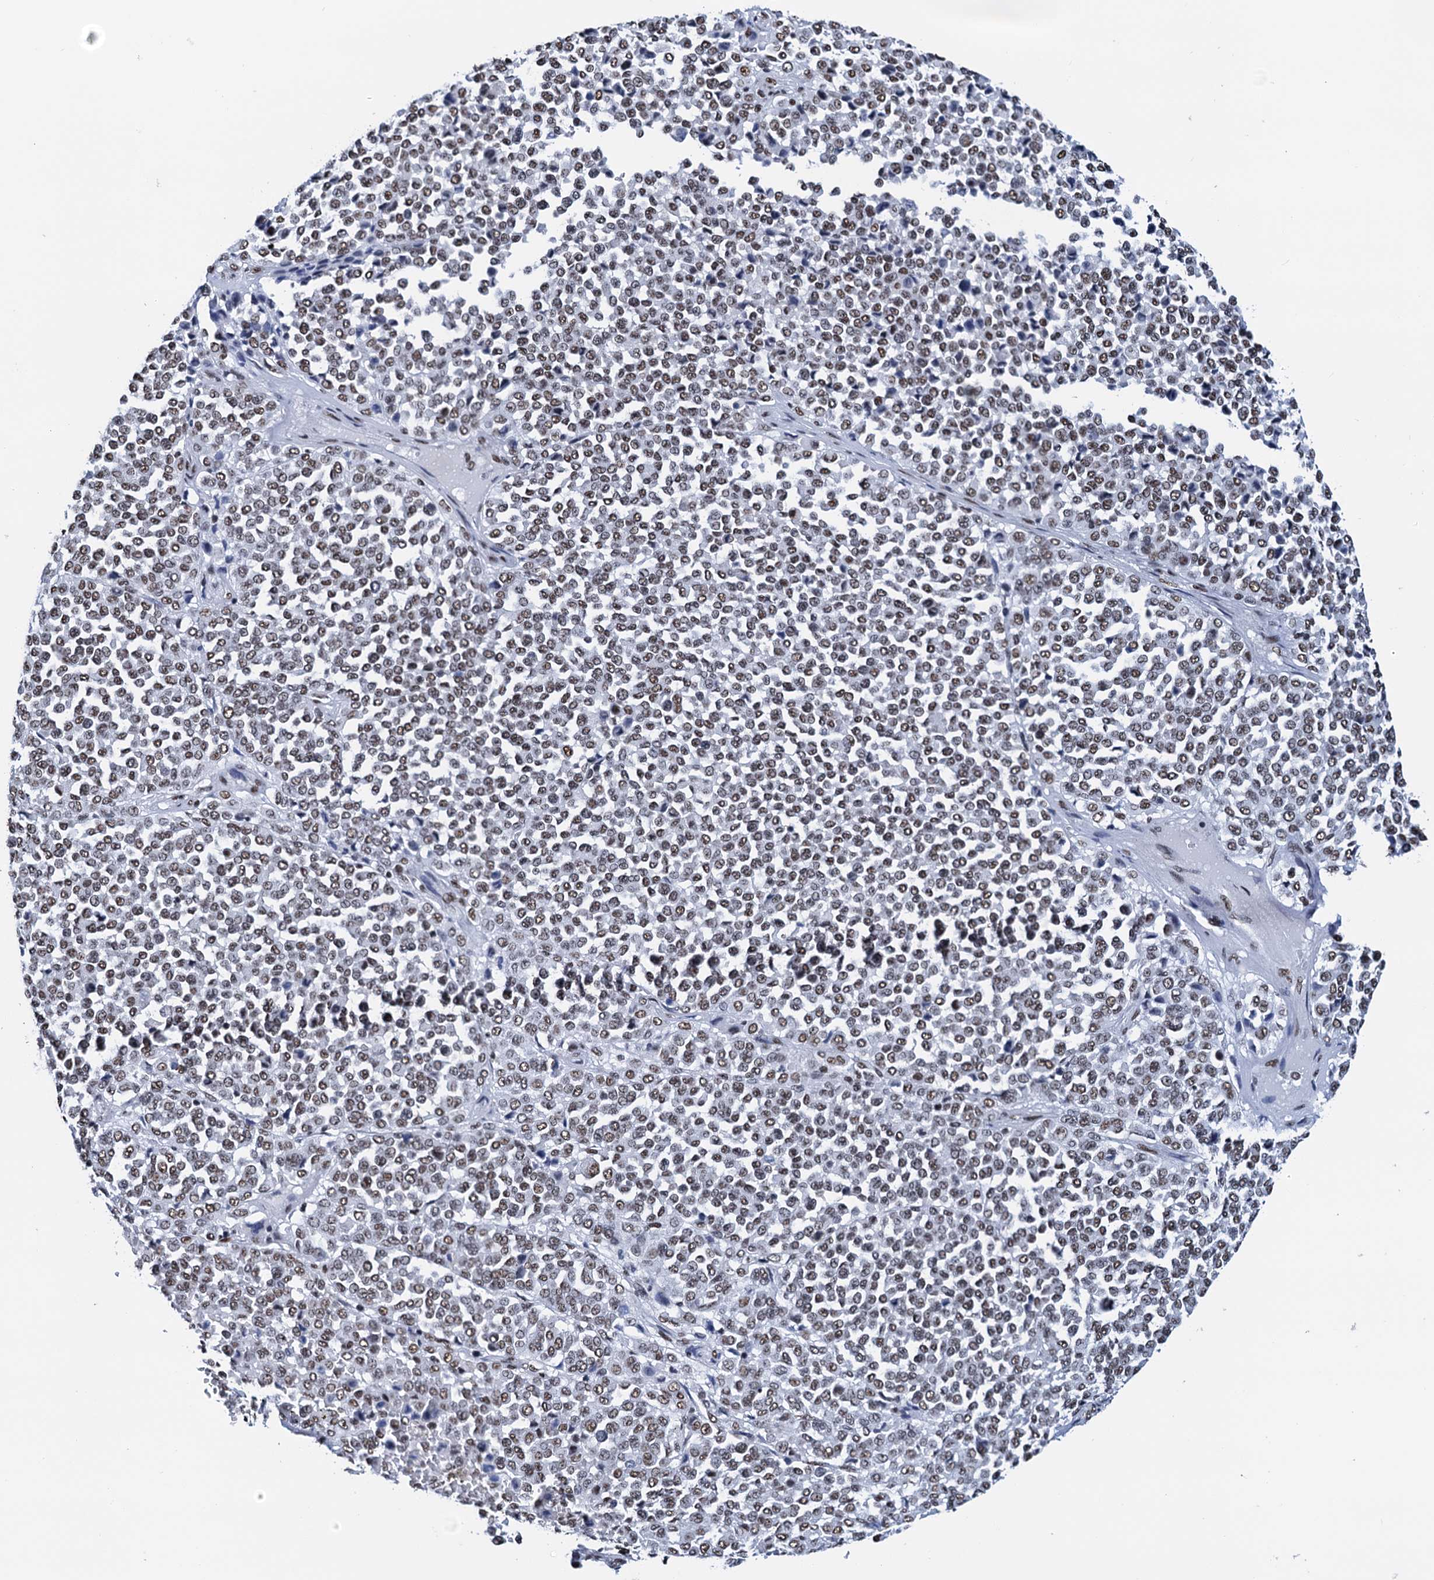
{"staining": {"intensity": "moderate", "quantity": ">75%", "location": "nuclear"}, "tissue": "melanoma", "cell_type": "Tumor cells", "image_type": "cancer", "snomed": [{"axis": "morphology", "description": "Malignant melanoma, Metastatic site"}, {"axis": "topography", "description": "Pancreas"}], "caption": "Human malignant melanoma (metastatic site) stained for a protein (brown) reveals moderate nuclear positive expression in approximately >75% of tumor cells.", "gene": "SLTM", "patient": {"sex": "female", "age": 30}}